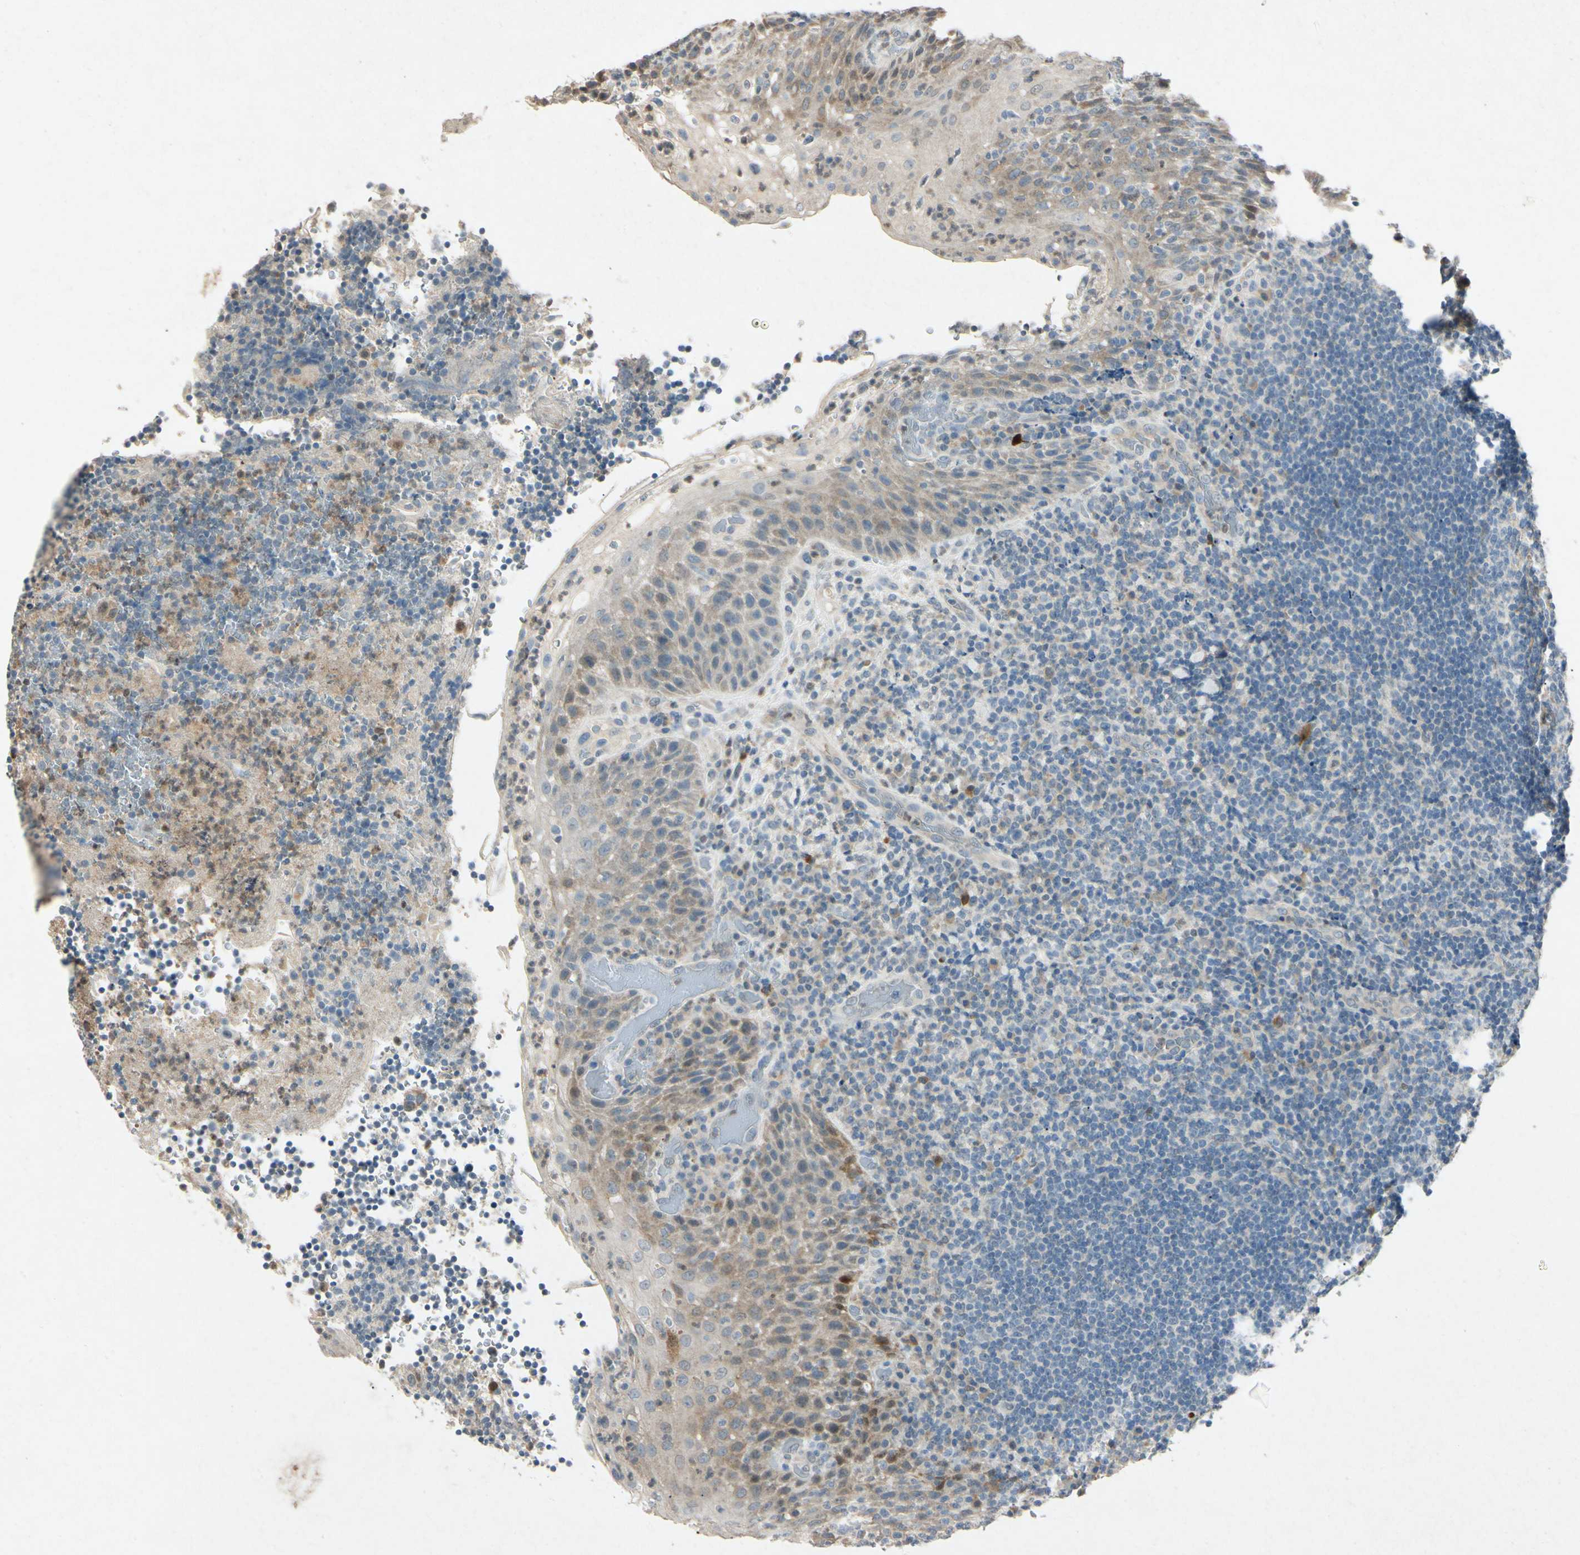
{"staining": {"intensity": "weak", "quantity": "<25%", "location": "cytoplasmic/membranous"}, "tissue": "lymphoma", "cell_type": "Tumor cells", "image_type": "cancer", "snomed": [{"axis": "morphology", "description": "Malignant lymphoma, non-Hodgkin's type, High grade"}, {"axis": "topography", "description": "Tonsil"}], "caption": "Immunohistochemistry (IHC) of human high-grade malignant lymphoma, non-Hodgkin's type demonstrates no staining in tumor cells.", "gene": "HSPA1B", "patient": {"sex": "female", "age": 36}}